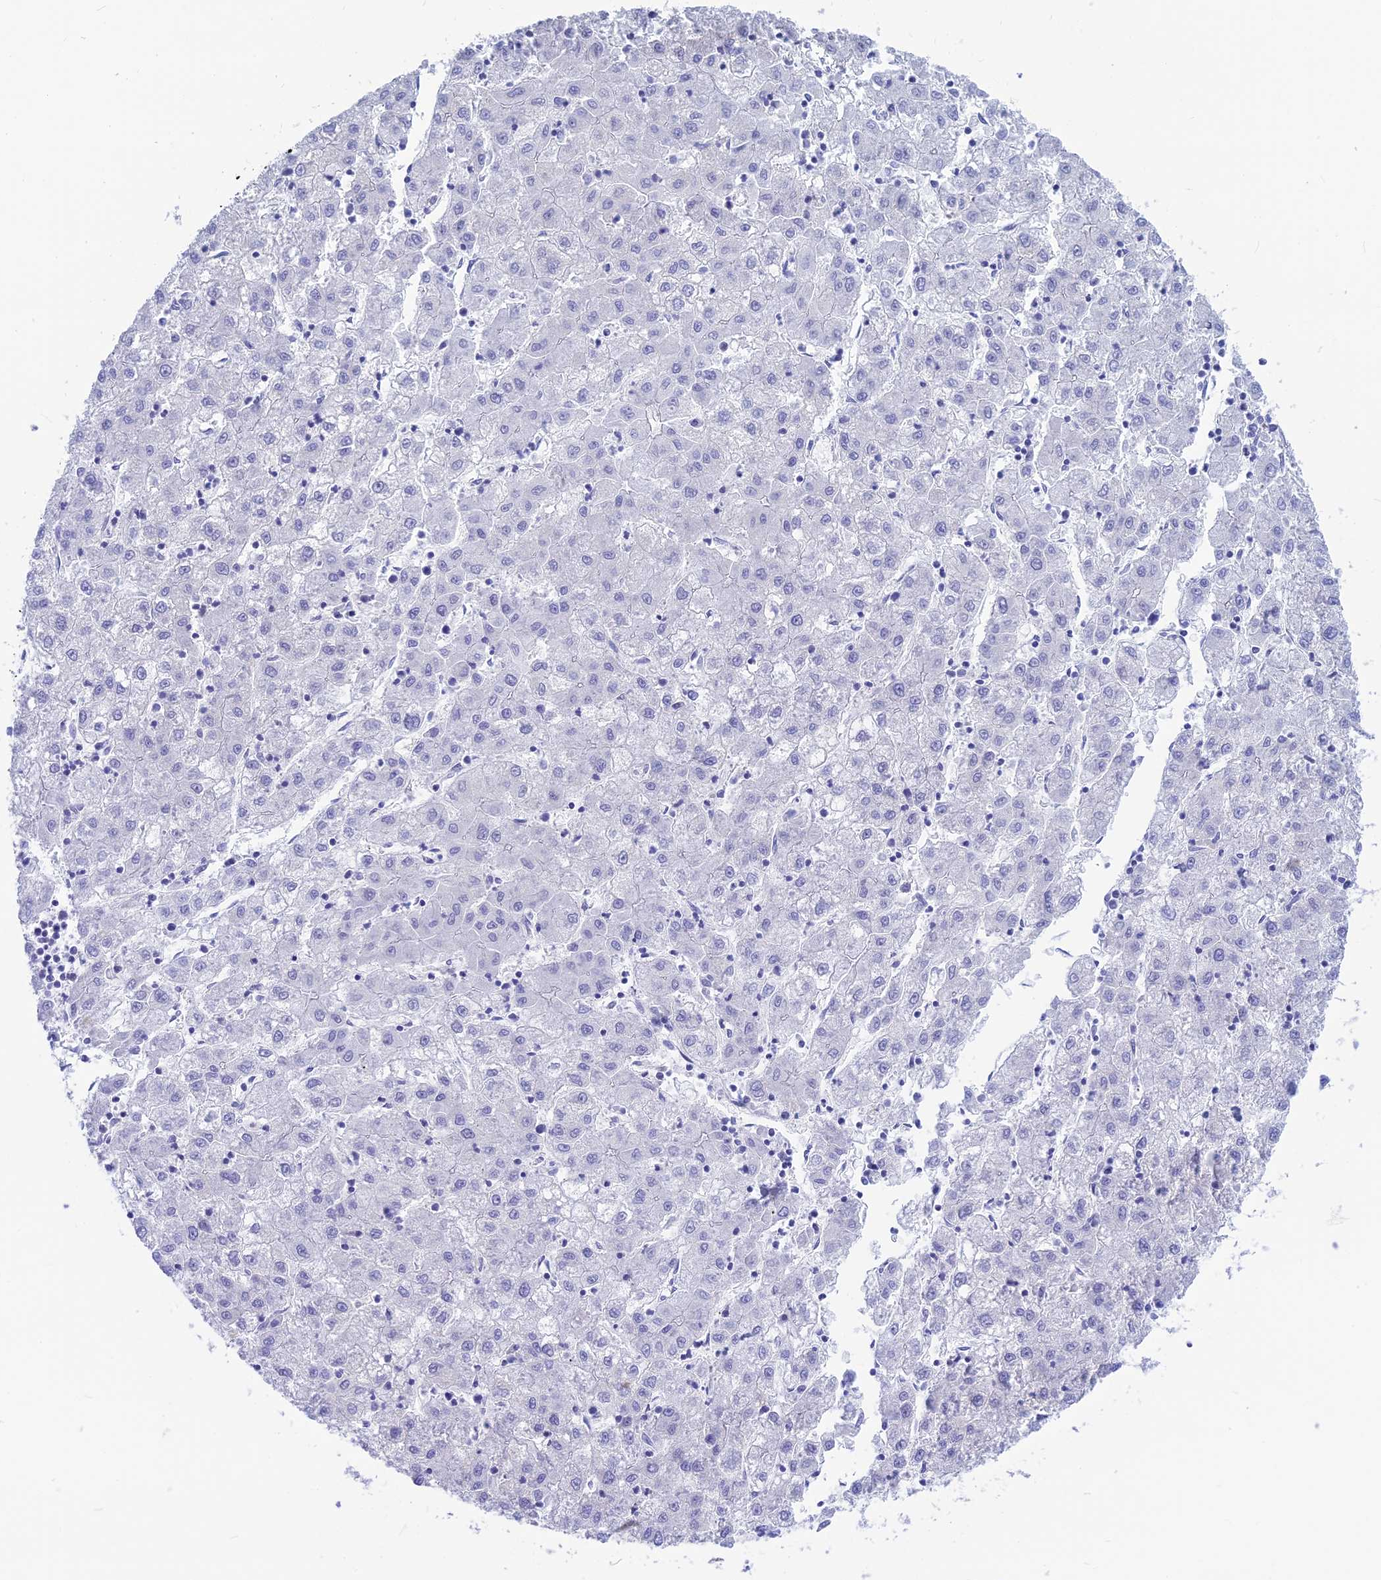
{"staining": {"intensity": "negative", "quantity": "none", "location": "none"}, "tissue": "liver cancer", "cell_type": "Tumor cells", "image_type": "cancer", "snomed": [{"axis": "morphology", "description": "Carcinoma, Hepatocellular, NOS"}, {"axis": "topography", "description": "Liver"}], "caption": "Immunohistochemistry of liver cancer (hepatocellular carcinoma) displays no positivity in tumor cells.", "gene": "LZTFL1", "patient": {"sex": "male", "age": 72}}